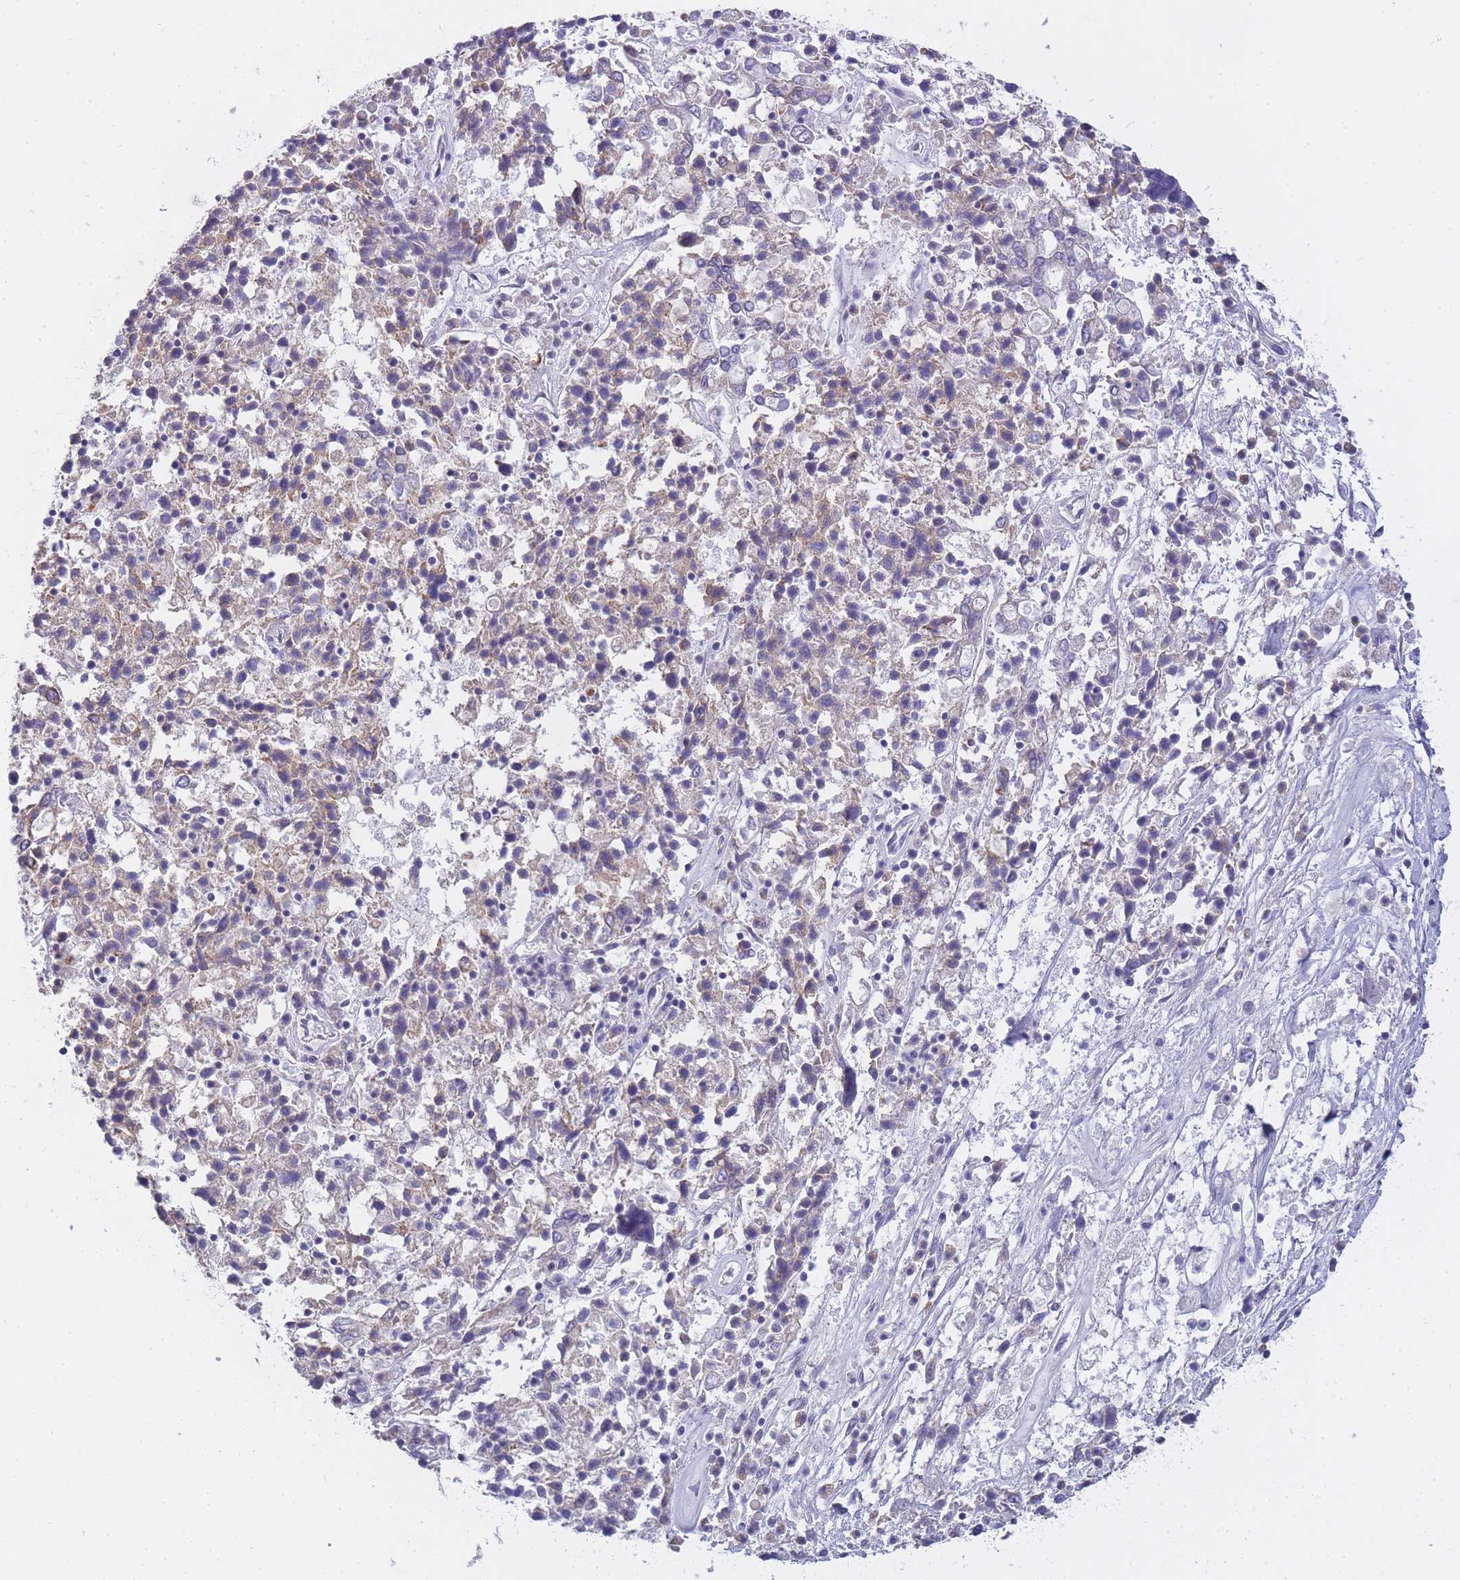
{"staining": {"intensity": "negative", "quantity": "none", "location": "none"}, "tissue": "ovarian cancer", "cell_type": "Tumor cells", "image_type": "cancer", "snomed": [{"axis": "morphology", "description": "Carcinoma, endometroid"}, {"axis": "topography", "description": "Ovary"}], "caption": "A high-resolution photomicrograph shows IHC staining of endometroid carcinoma (ovarian), which displays no significant positivity in tumor cells. (Immunohistochemistry, brightfield microscopy, high magnification).", "gene": "FRAT2", "patient": {"sex": "female", "age": 62}}